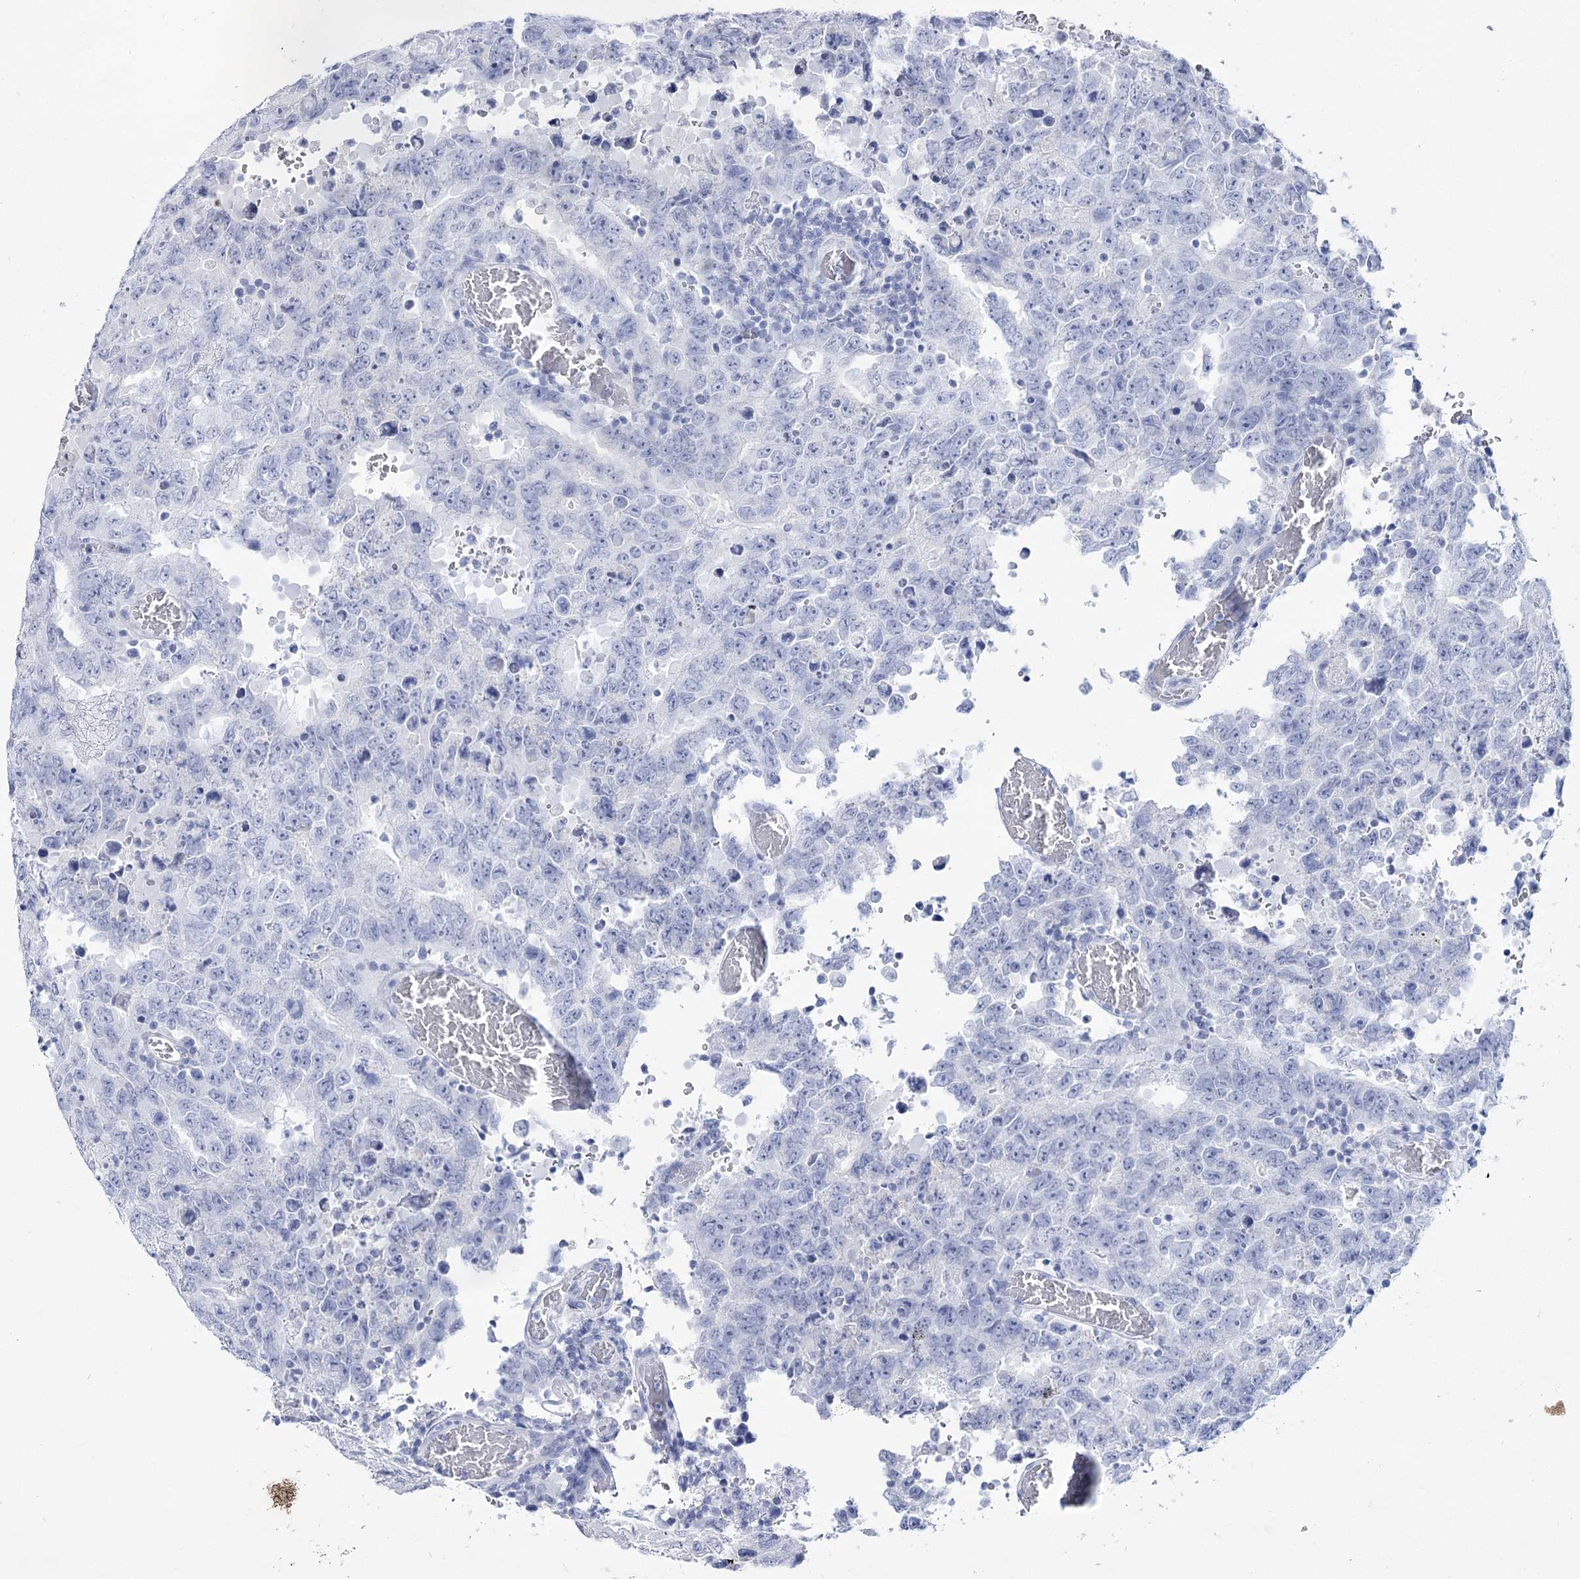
{"staining": {"intensity": "negative", "quantity": "none", "location": "none"}, "tissue": "testis cancer", "cell_type": "Tumor cells", "image_type": "cancer", "snomed": [{"axis": "morphology", "description": "Carcinoma, Embryonal, NOS"}, {"axis": "topography", "description": "Testis"}], "caption": "This photomicrograph is of testis cancer stained with IHC to label a protein in brown with the nuclei are counter-stained blue. There is no positivity in tumor cells.", "gene": "RNF186", "patient": {"sex": "male", "age": 26}}